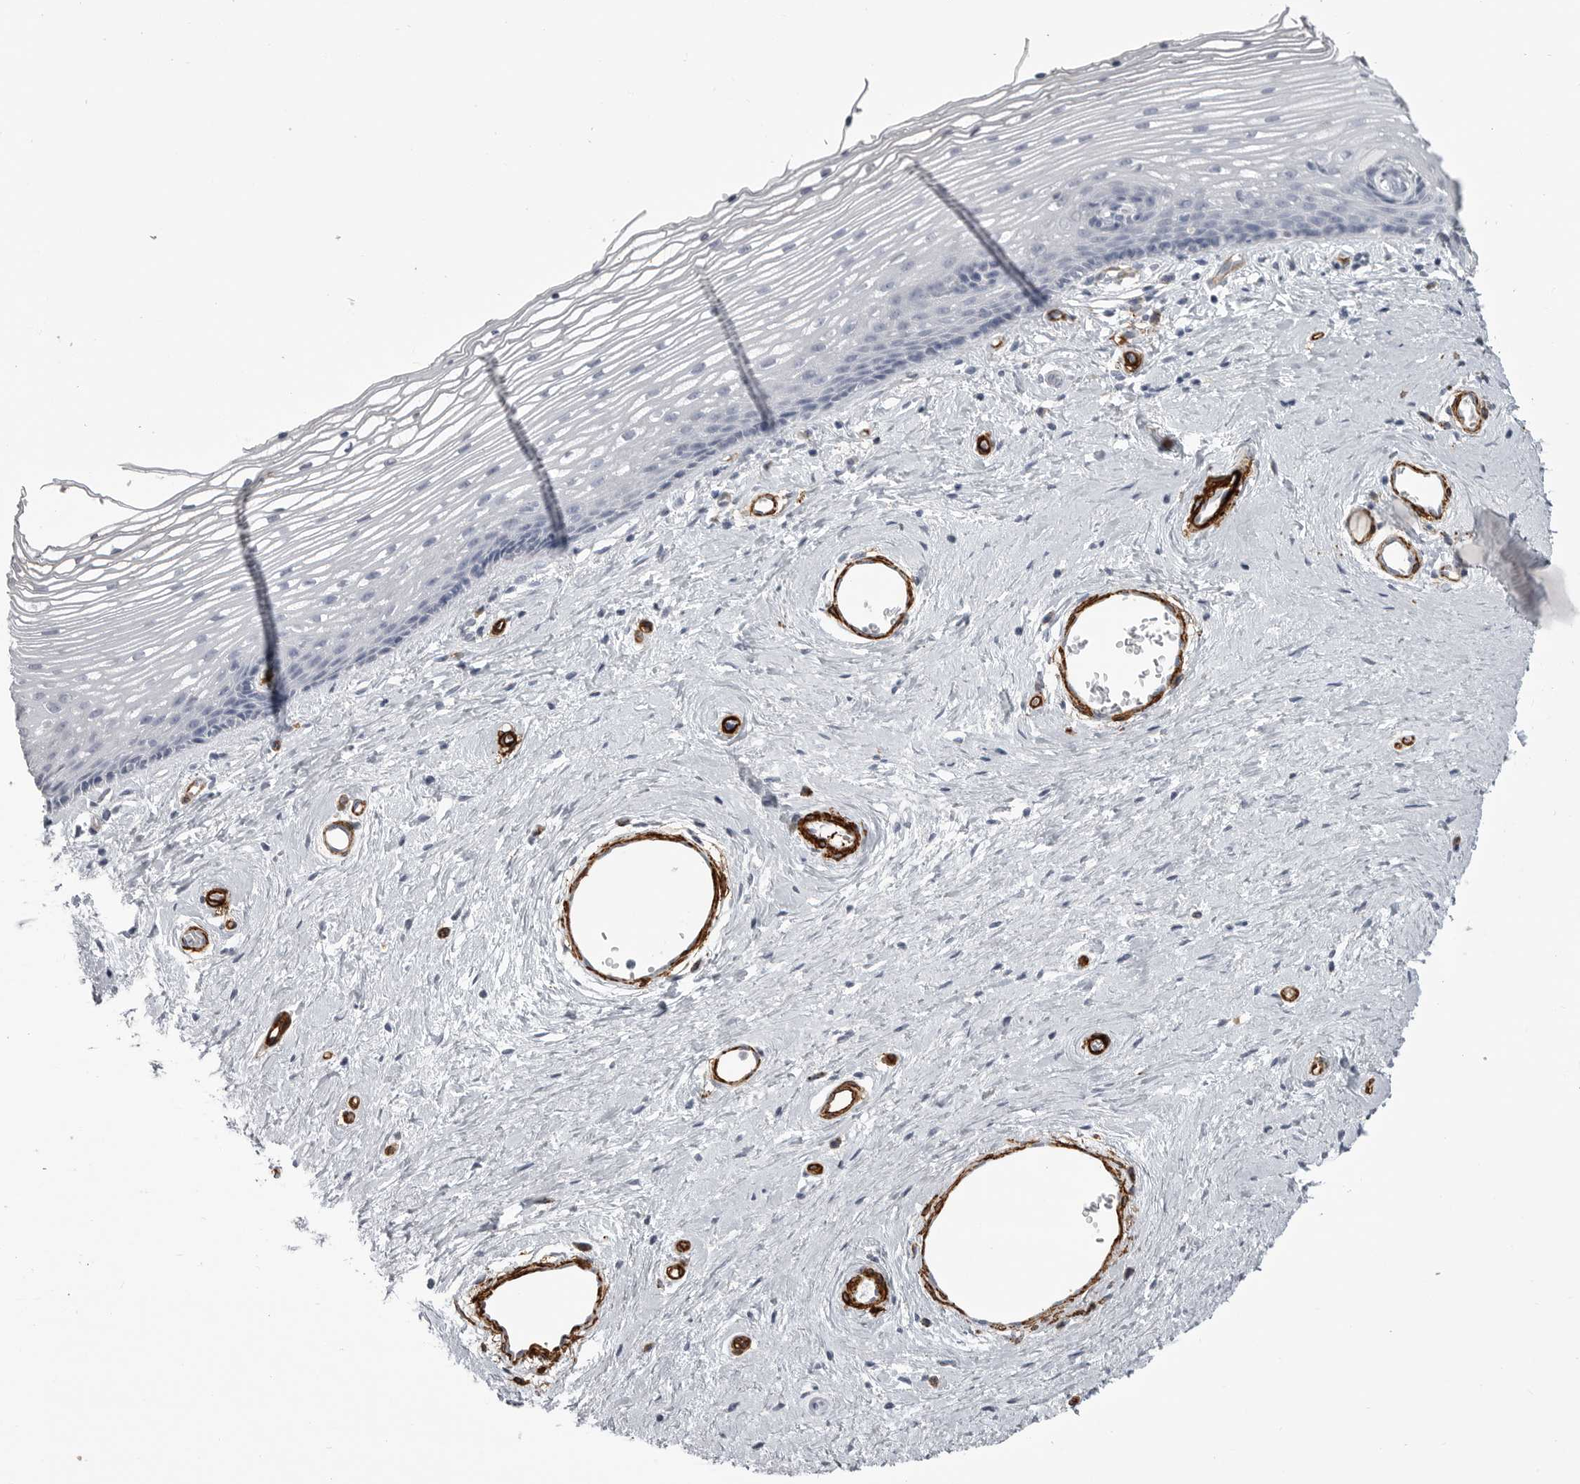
{"staining": {"intensity": "negative", "quantity": "none", "location": "none"}, "tissue": "vagina", "cell_type": "Squamous epithelial cells", "image_type": "normal", "snomed": [{"axis": "morphology", "description": "Normal tissue, NOS"}, {"axis": "topography", "description": "Vagina"}], "caption": "Human vagina stained for a protein using immunohistochemistry (IHC) shows no expression in squamous epithelial cells.", "gene": "AOC3", "patient": {"sex": "female", "age": 46}}